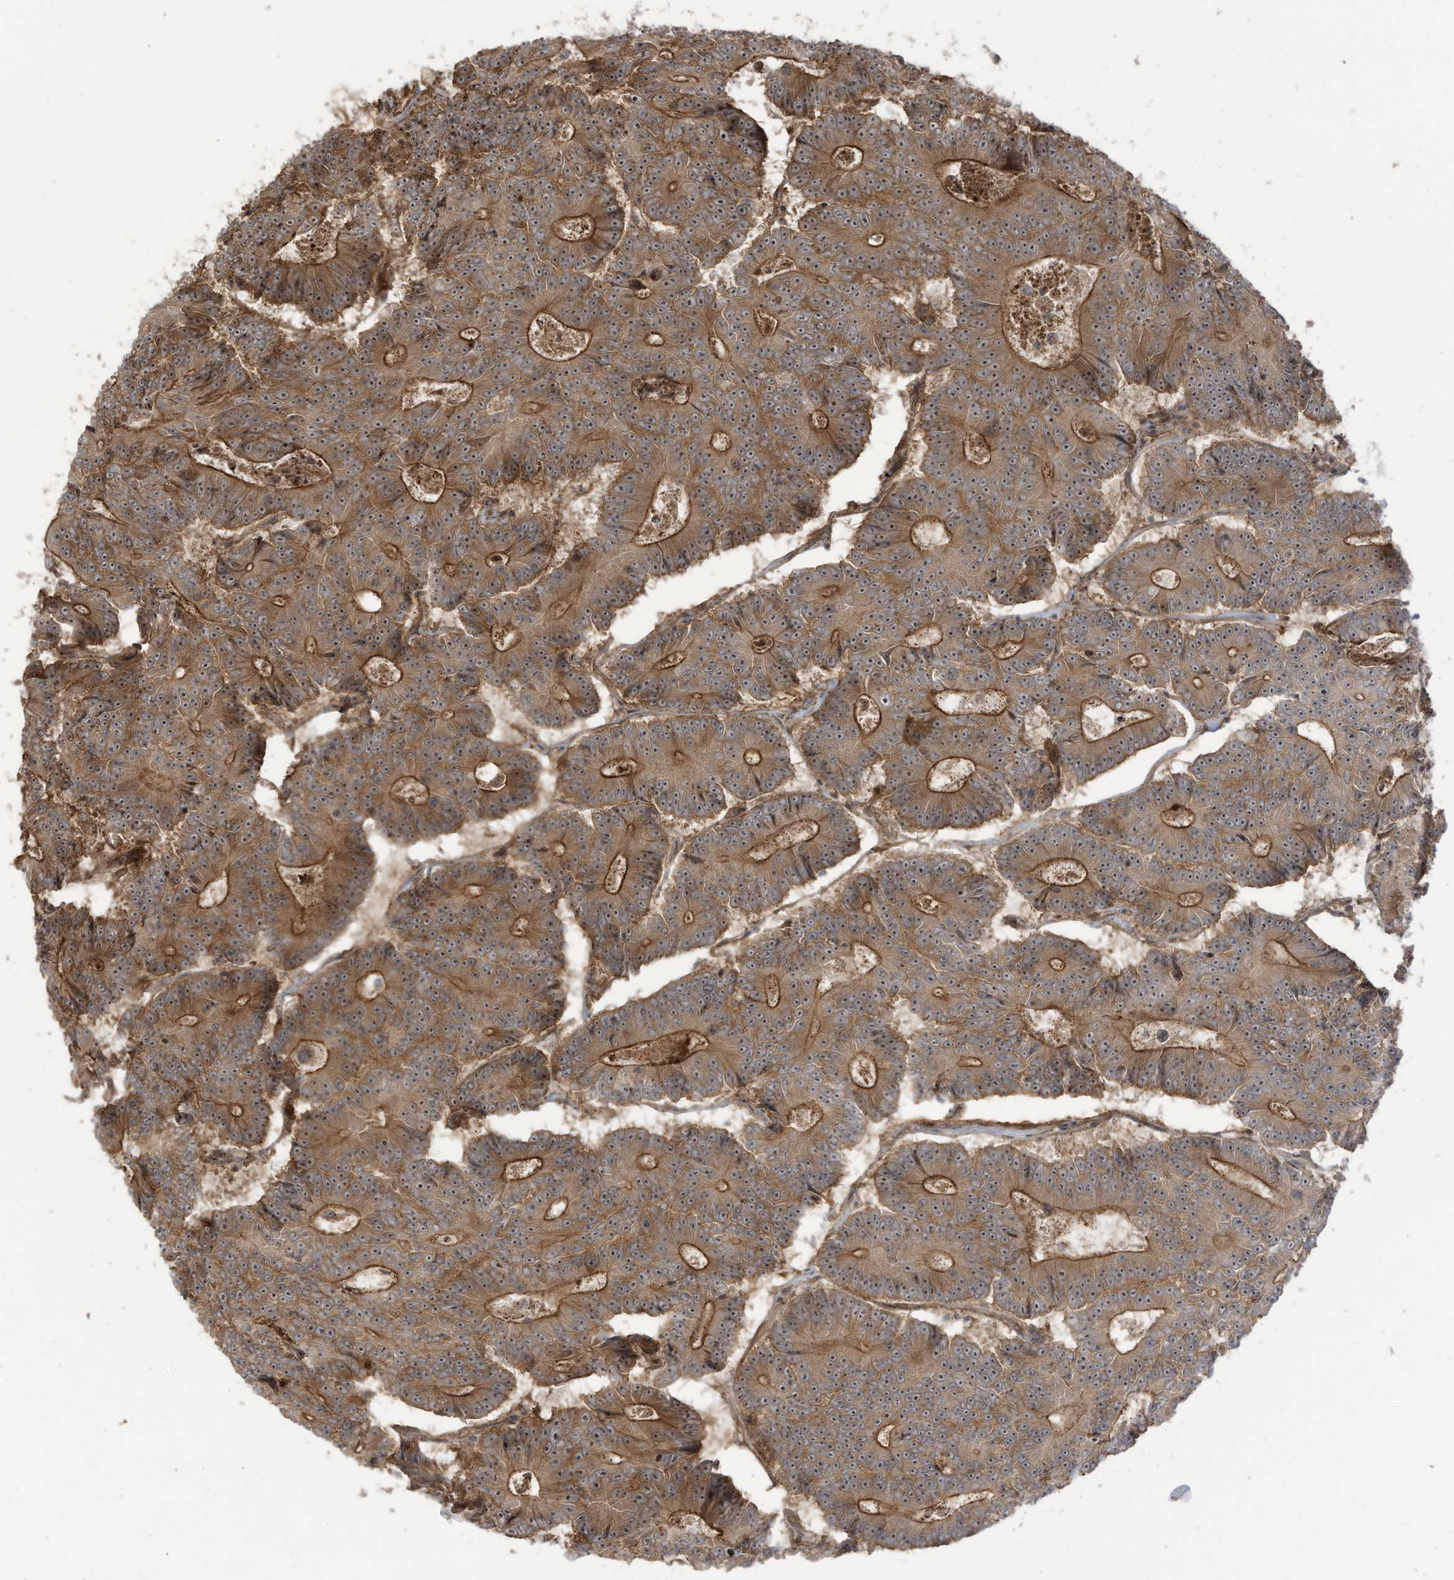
{"staining": {"intensity": "moderate", "quantity": ">75%", "location": "cytoplasmic/membranous"}, "tissue": "colorectal cancer", "cell_type": "Tumor cells", "image_type": "cancer", "snomed": [{"axis": "morphology", "description": "Adenocarcinoma, NOS"}, {"axis": "topography", "description": "Colon"}], "caption": "An image showing moderate cytoplasmic/membranous positivity in approximately >75% of tumor cells in colorectal adenocarcinoma, as visualized by brown immunohistochemical staining.", "gene": "ENTR1", "patient": {"sex": "male", "age": 83}}